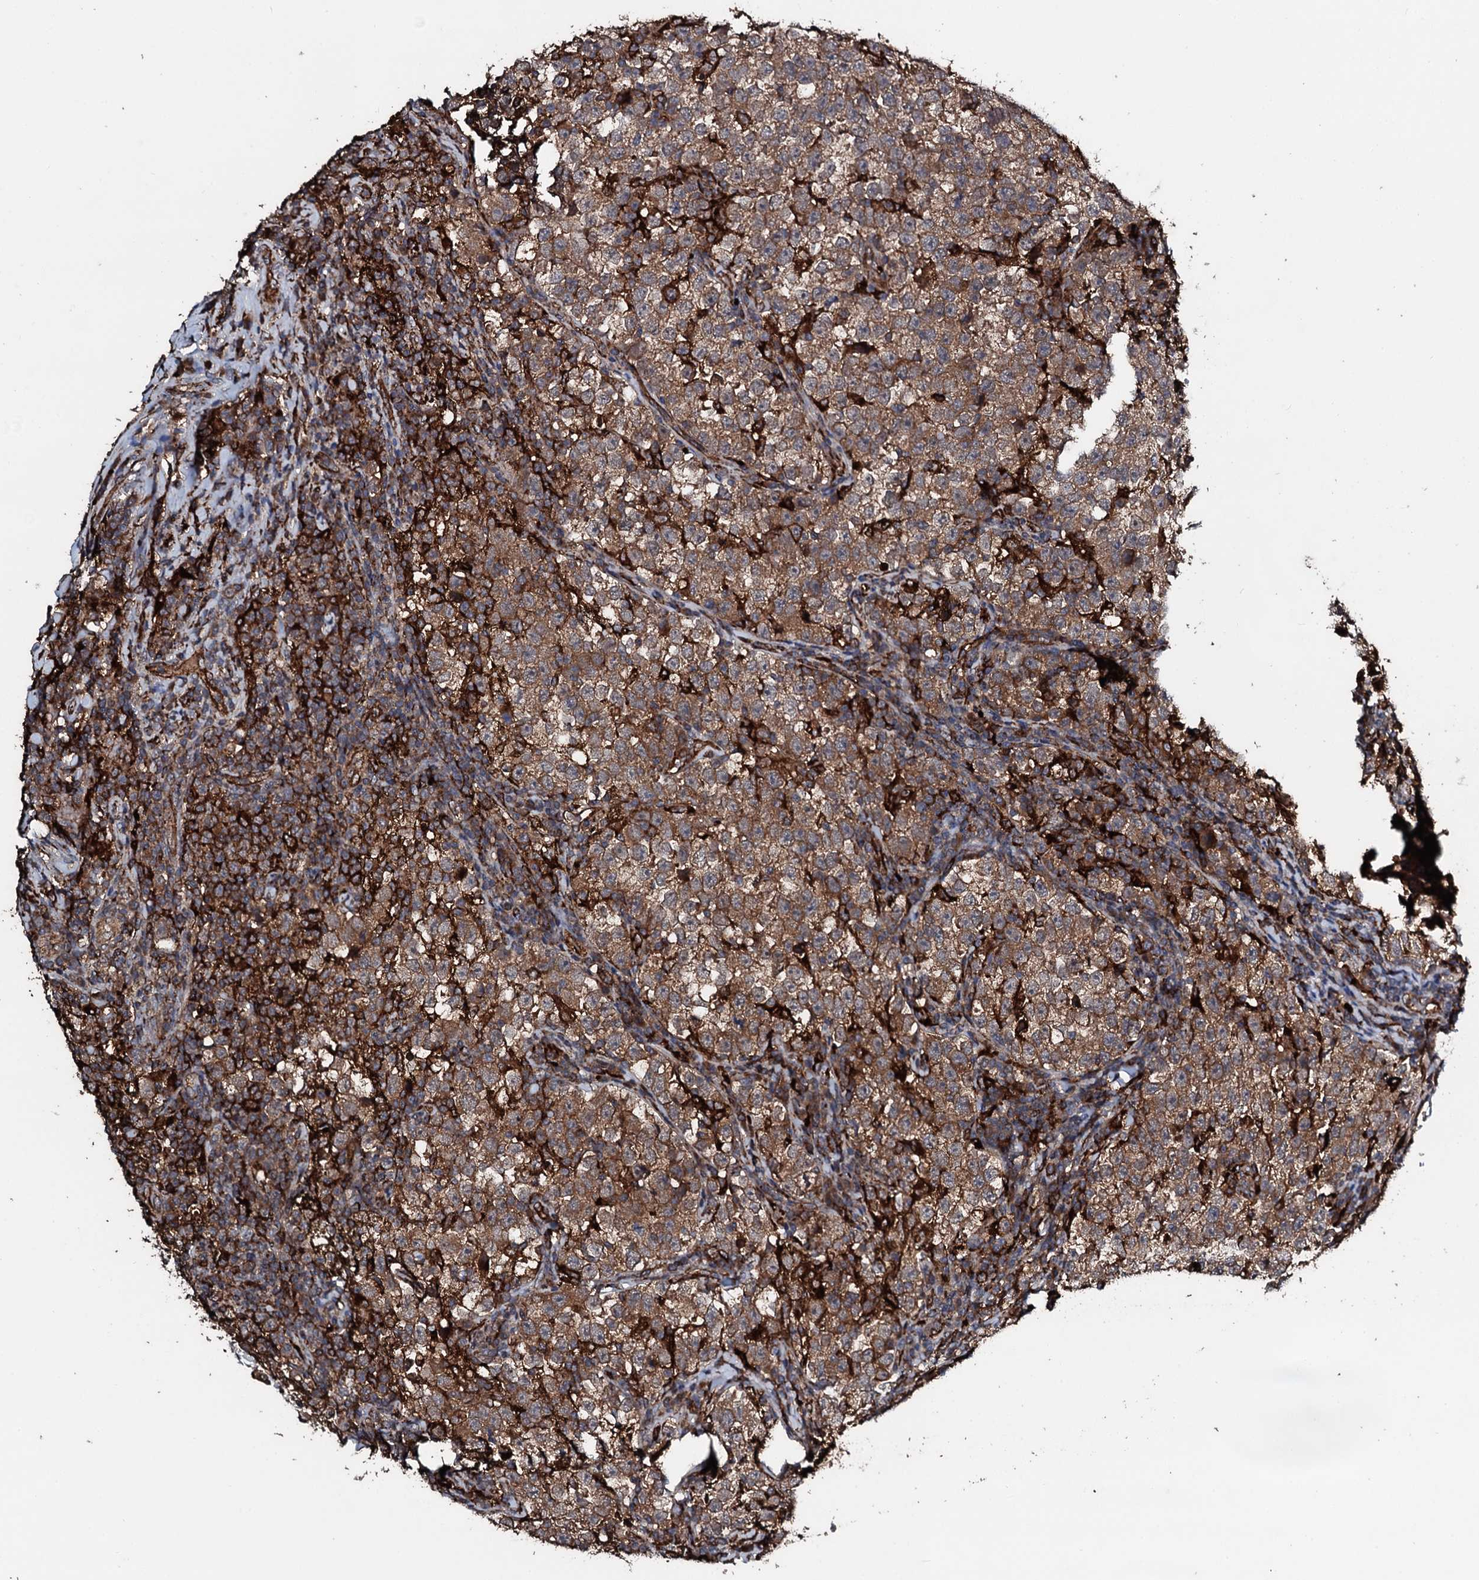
{"staining": {"intensity": "moderate", "quantity": ">75%", "location": "cytoplasmic/membranous"}, "tissue": "testis cancer", "cell_type": "Tumor cells", "image_type": "cancer", "snomed": [{"axis": "morphology", "description": "Normal tissue, NOS"}, {"axis": "morphology", "description": "Seminoma, NOS"}, {"axis": "topography", "description": "Testis"}], "caption": "High-magnification brightfield microscopy of testis seminoma stained with DAB (brown) and counterstained with hematoxylin (blue). tumor cells exhibit moderate cytoplasmic/membranous staining is present in about>75% of cells.", "gene": "TPGS2", "patient": {"sex": "male", "age": 43}}